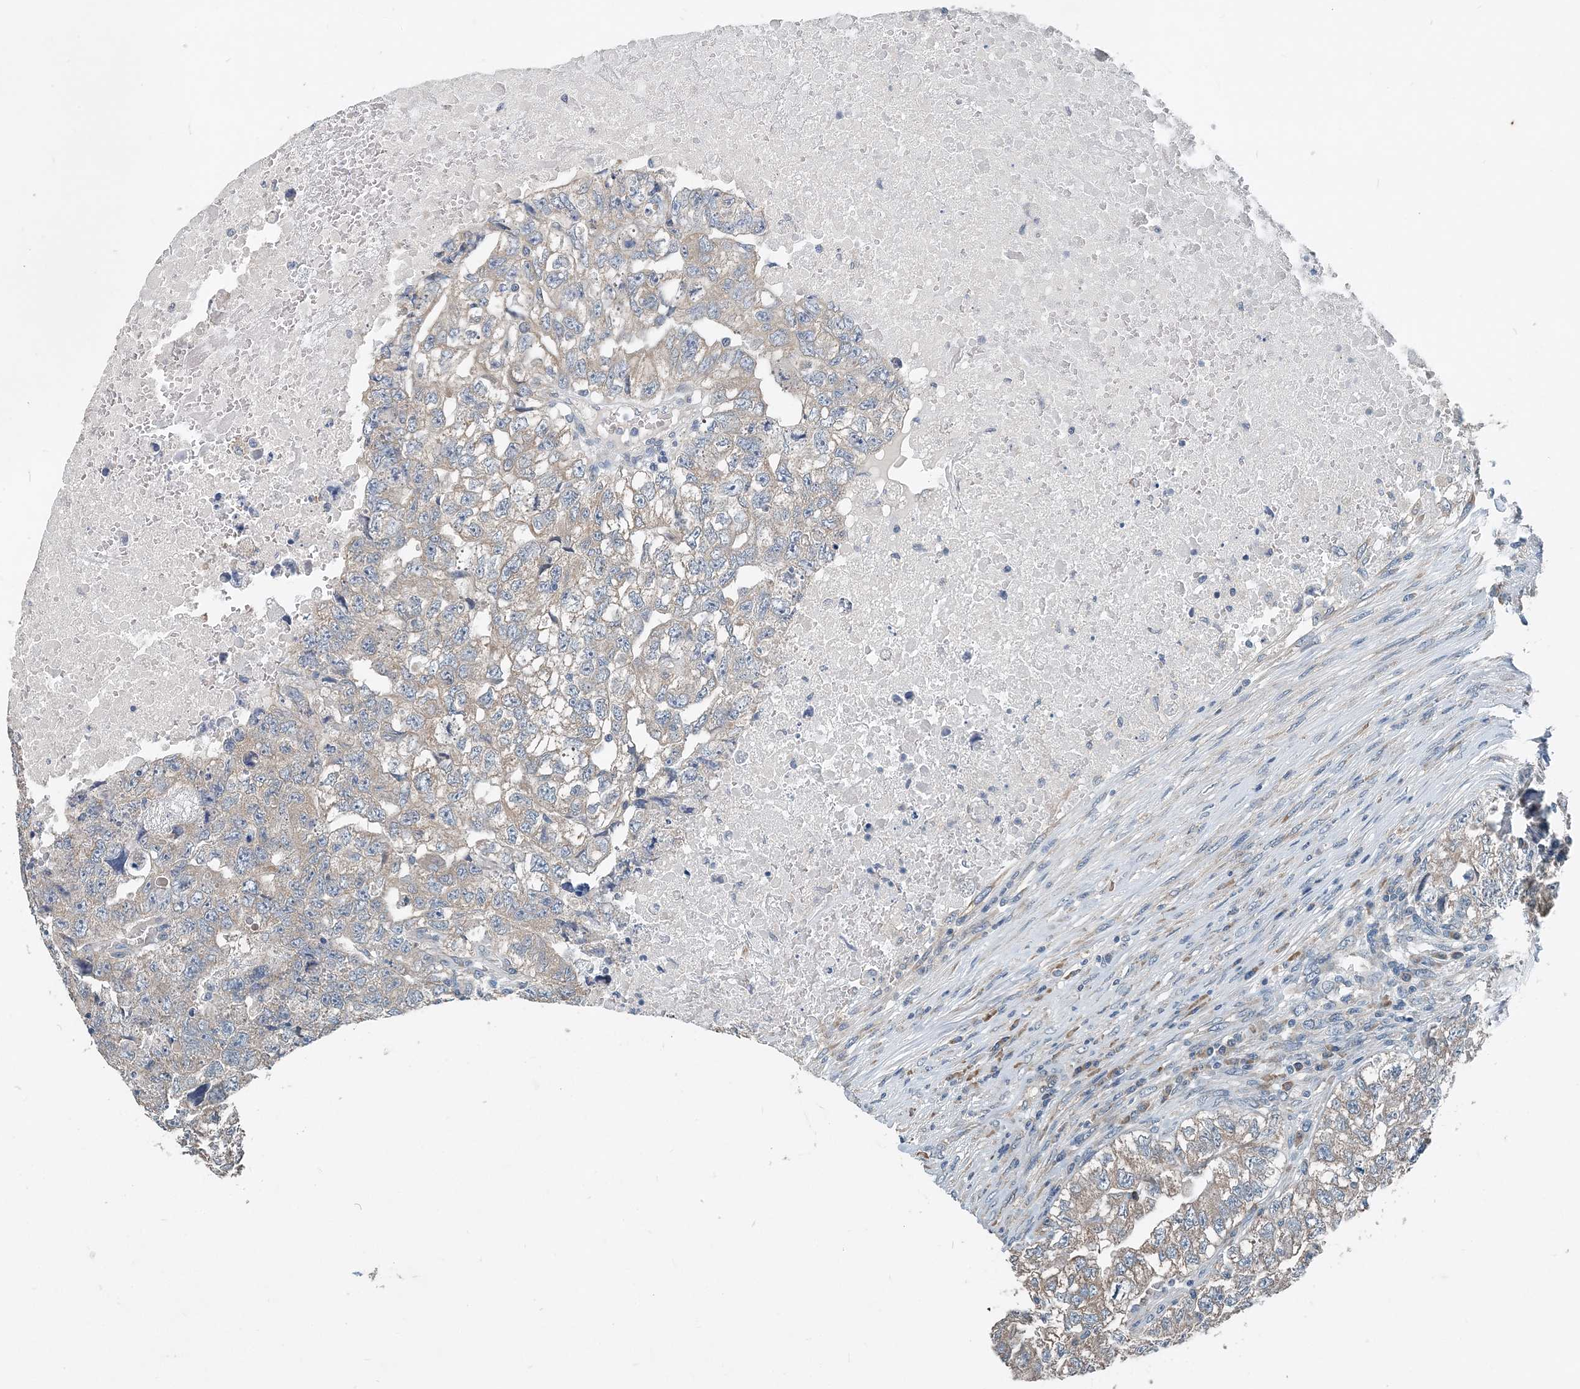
{"staining": {"intensity": "moderate", "quantity": "25%-75%", "location": "cytoplasmic/membranous"}, "tissue": "testis cancer", "cell_type": "Tumor cells", "image_type": "cancer", "snomed": [{"axis": "morphology", "description": "Carcinoma, Embryonal, NOS"}, {"axis": "topography", "description": "Testis"}], "caption": "A micrograph showing moderate cytoplasmic/membranous positivity in approximately 25%-75% of tumor cells in embryonal carcinoma (testis), as visualized by brown immunohistochemical staining.", "gene": "EEF1A2", "patient": {"sex": "male", "age": 36}}